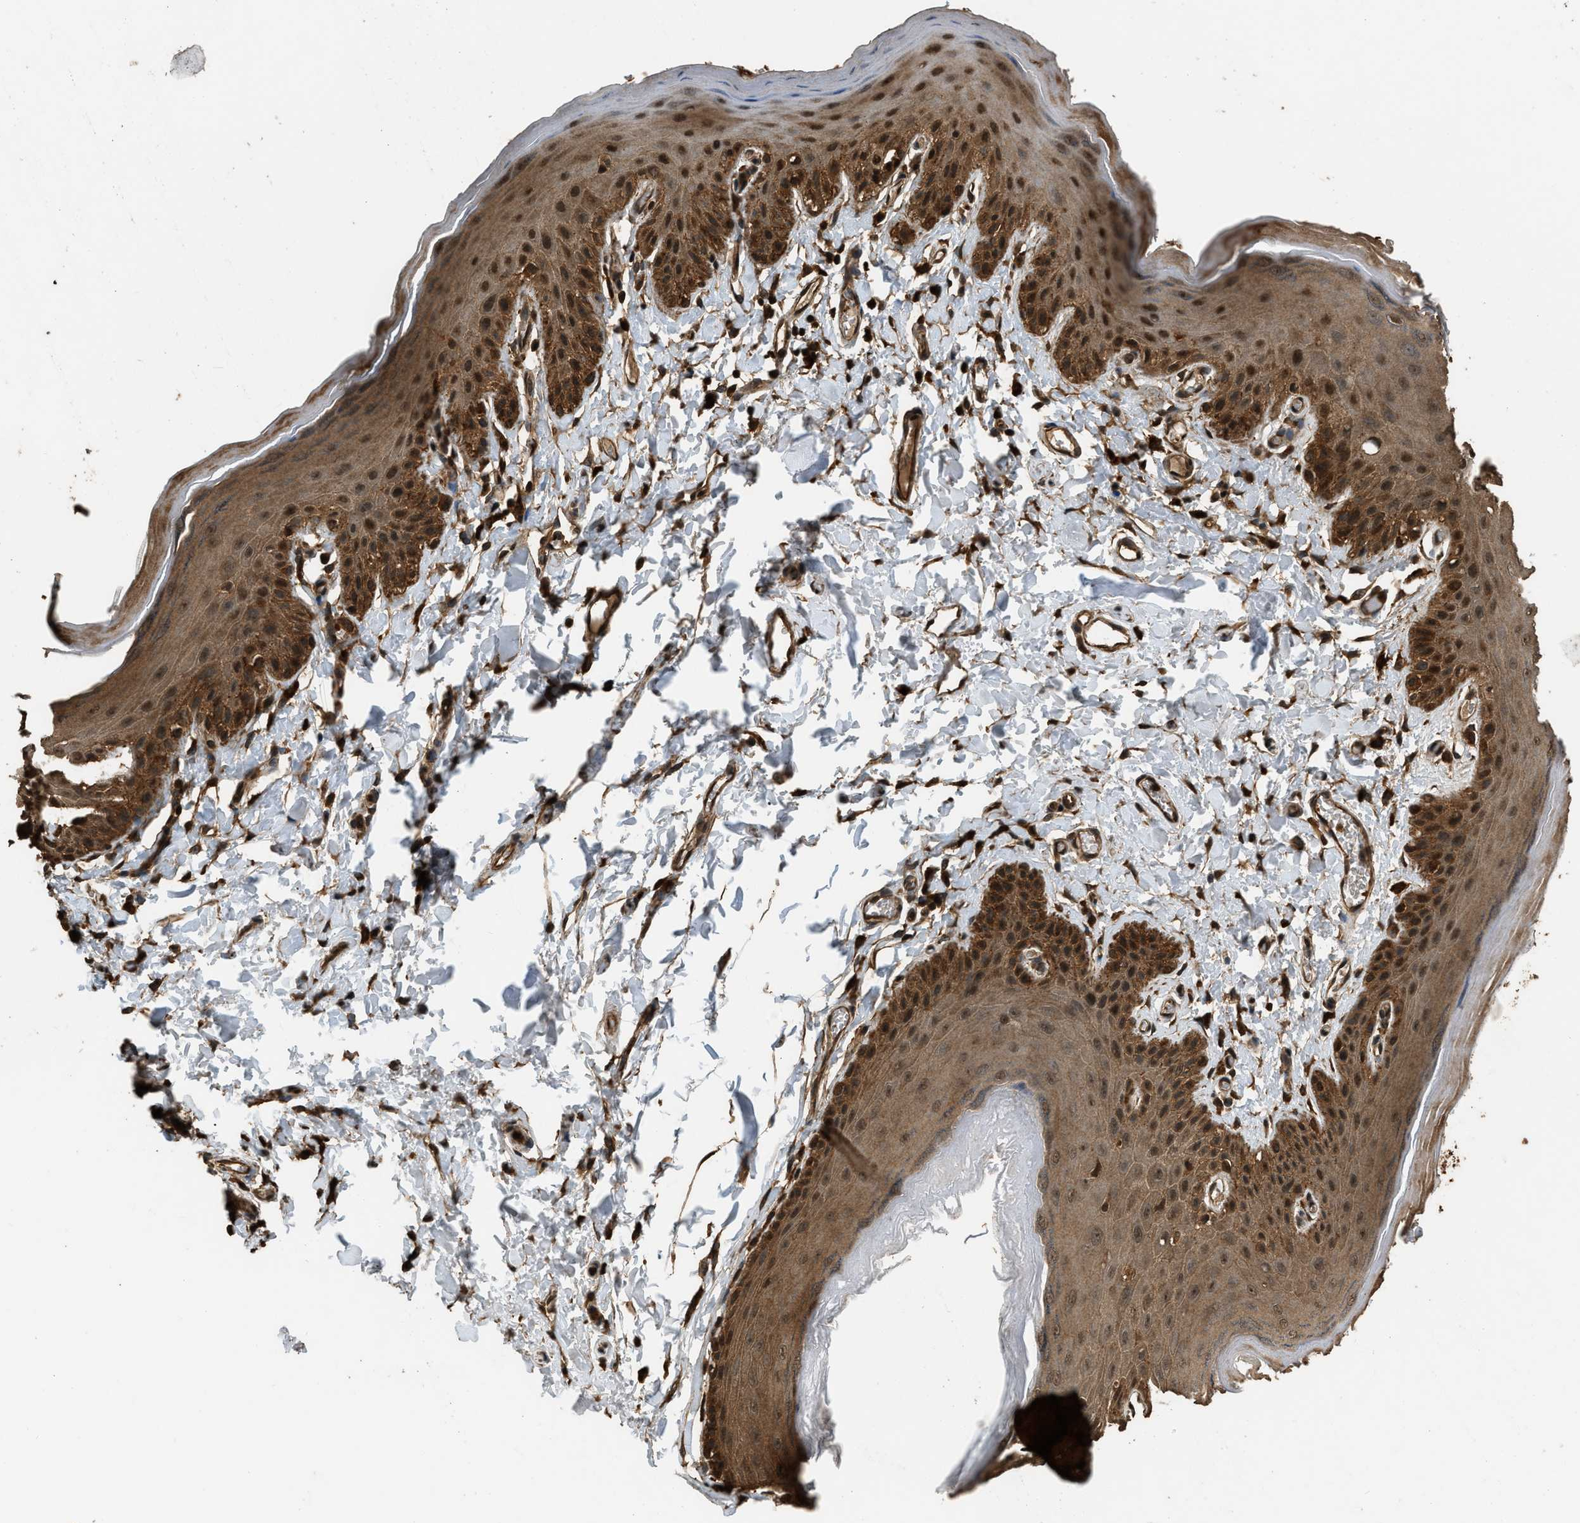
{"staining": {"intensity": "moderate", "quantity": ">75%", "location": "cytoplasmic/membranous,nuclear"}, "tissue": "skin", "cell_type": "Epidermal cells", "image_type": "normal", "snomed": [{"axis": "morphology", "description": "Normal tissue, NOS"}, {"axis": "topography", "description": "Anal"}], "caption": "This micrograph reveals IHC staining of normal skin, with medium moderate cytoplasmic/membranous,nuclear expression in about >75% of epidermal cells.", "gene": "RAP2A", "patient": {"sex": "male", "age": 44}}